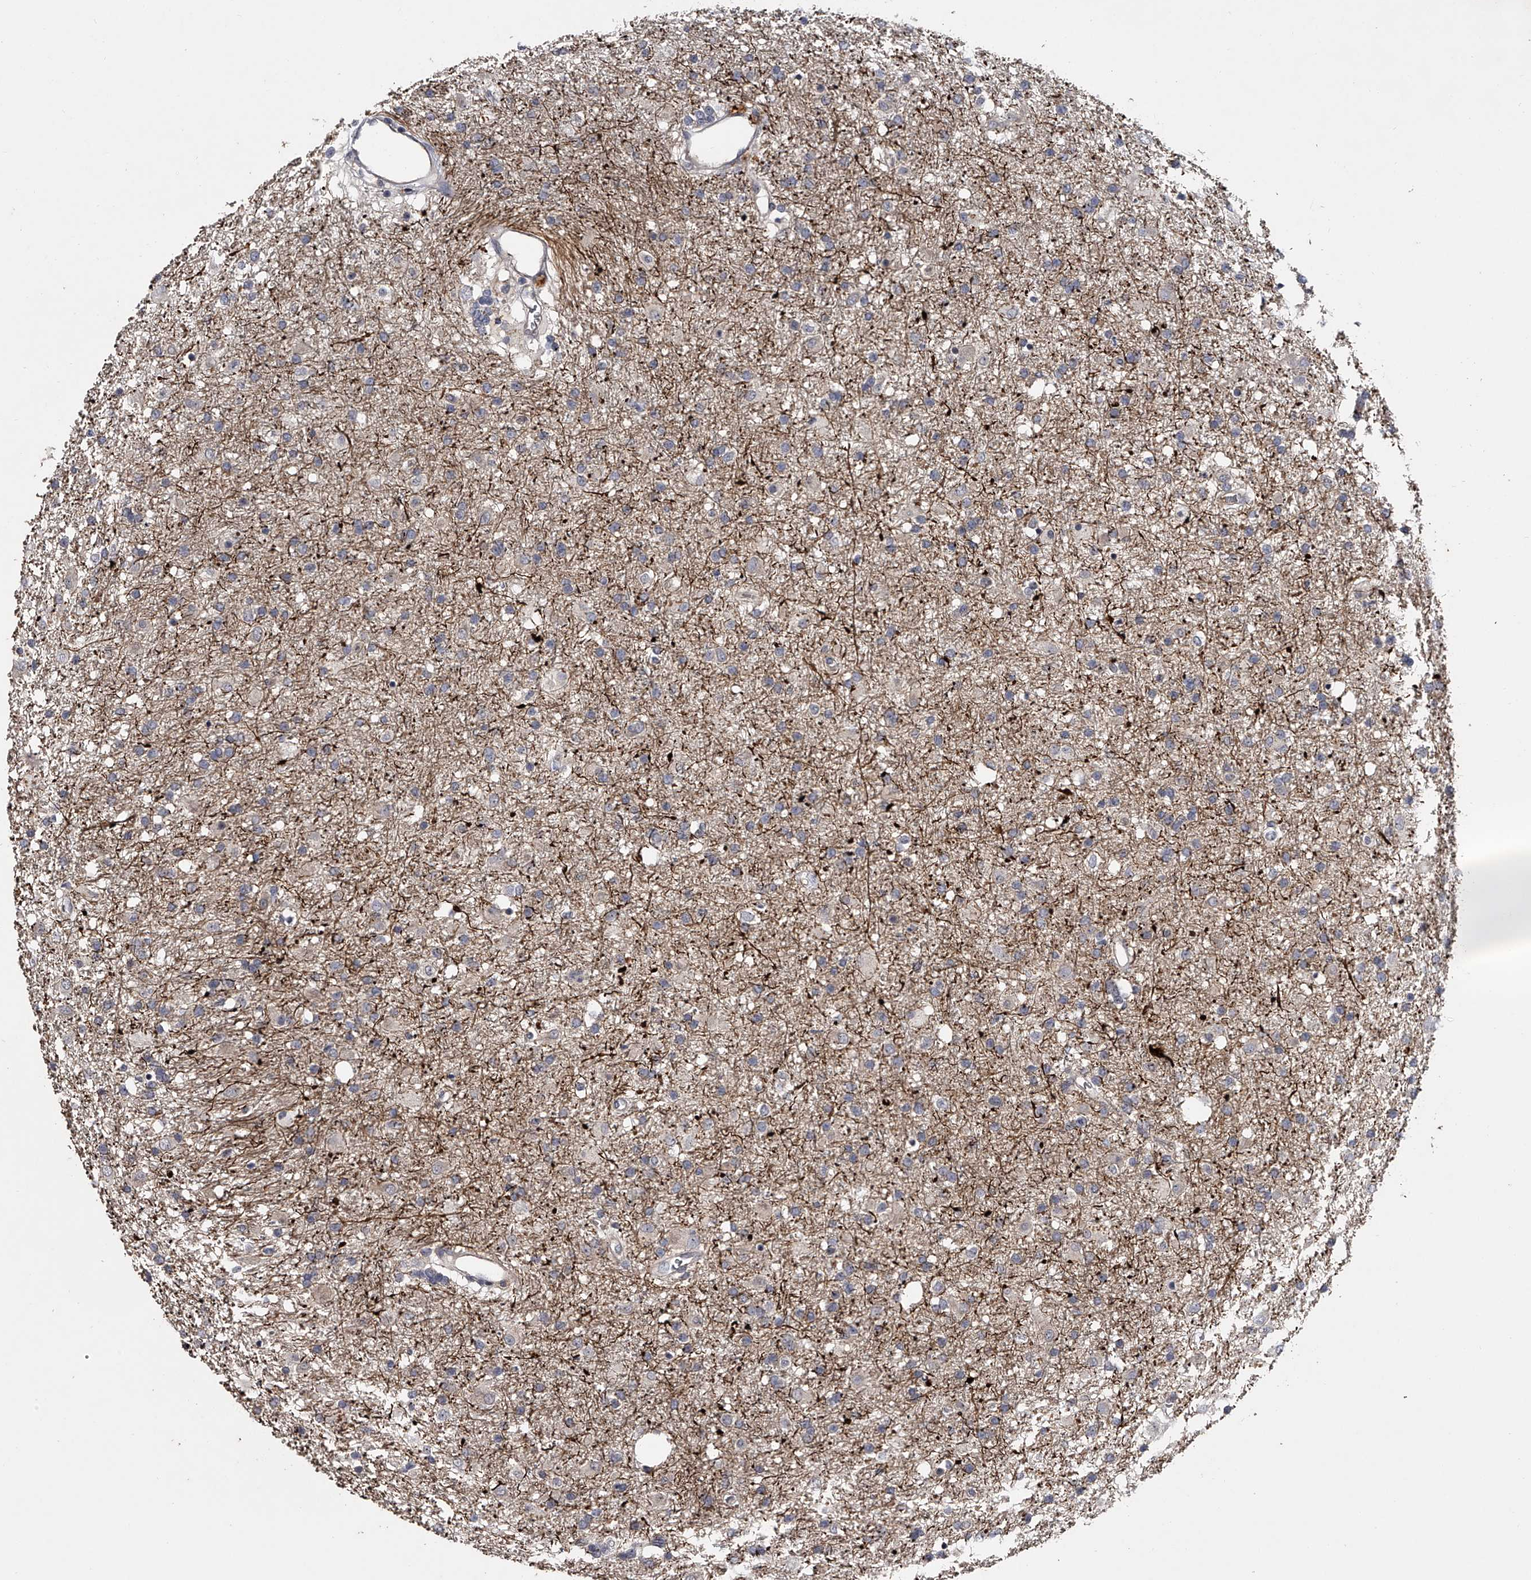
{"staining": {"intensity": "weak", "quantity": "25%-75%", "location": "cytoplasmic/membranous"}, "tissue": "glioma", "cell_type": "Tumor cells", "image_type": "cancer", "snomed": [{"axis": "morphology", "description": "Glioma, malignant, Low grade"}, {"axis": "topography", "description": "Brain"}], "caption": "This is a micrograph of IHC staining of glioma, which shows weak positivity in the cytoplasmic/membranous of tumor cells.", "gene": "MDN1", "patient": {"sex": "male", "age": 65}}